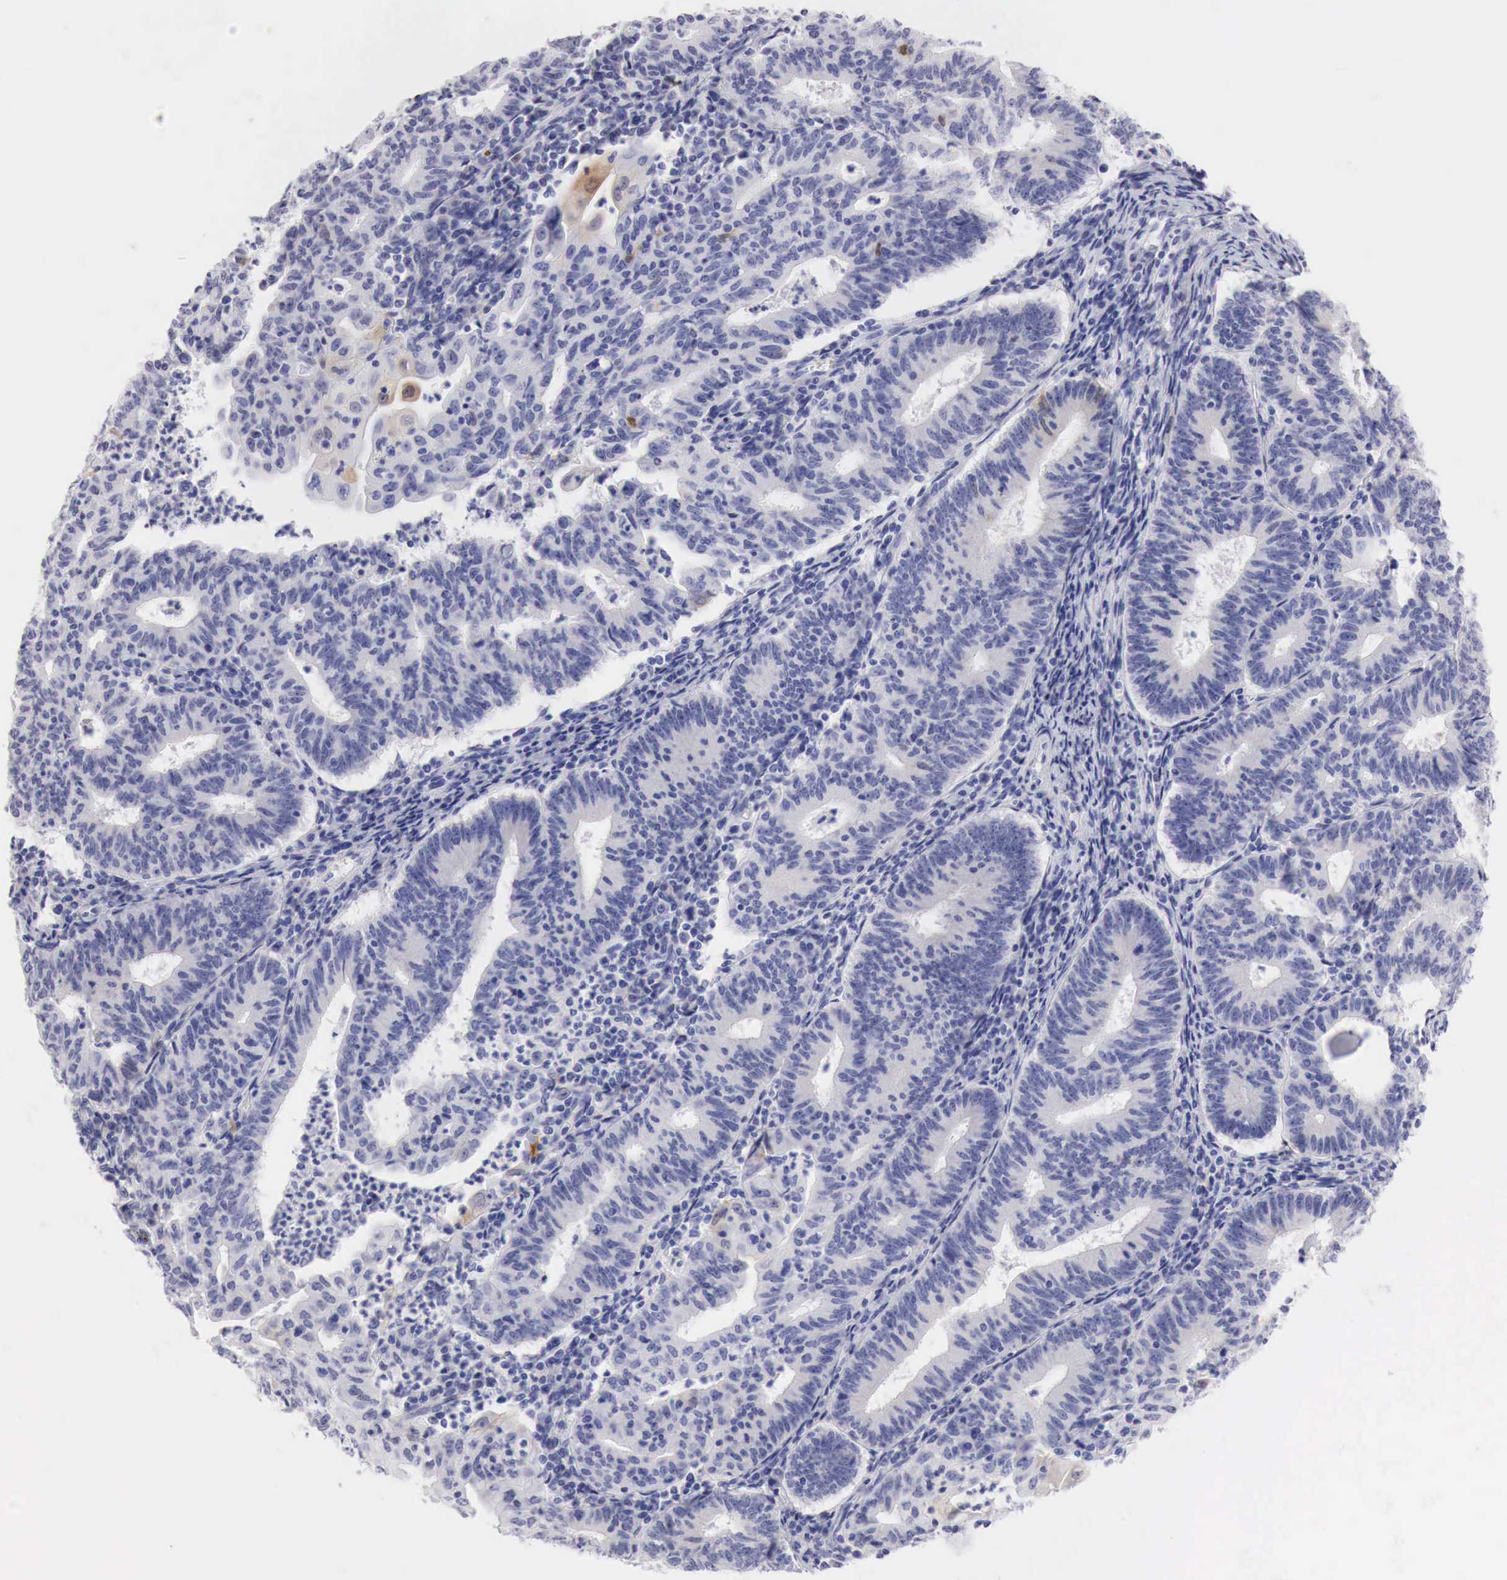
{"staining": {"intensity": "weak", "quantity": "<25%", "location": "cytoplasmic/membranous"}, "tissue": "endometrial cancer", "cell_type": "Tumor cells", "image_type": "cancer", "snomed": [{"axis": "morphology", "description": "Adenocarcinoma, NOS"}, {"axis": "topography", "description": "Endometrium"}], "caption": "Micrograph shows no protein positivity in tumor cells of endometrial cancer (adenocarcinoma) tissue.", "gene": "CDKN2A", "patient": {"sex": "female", "age": 60}}